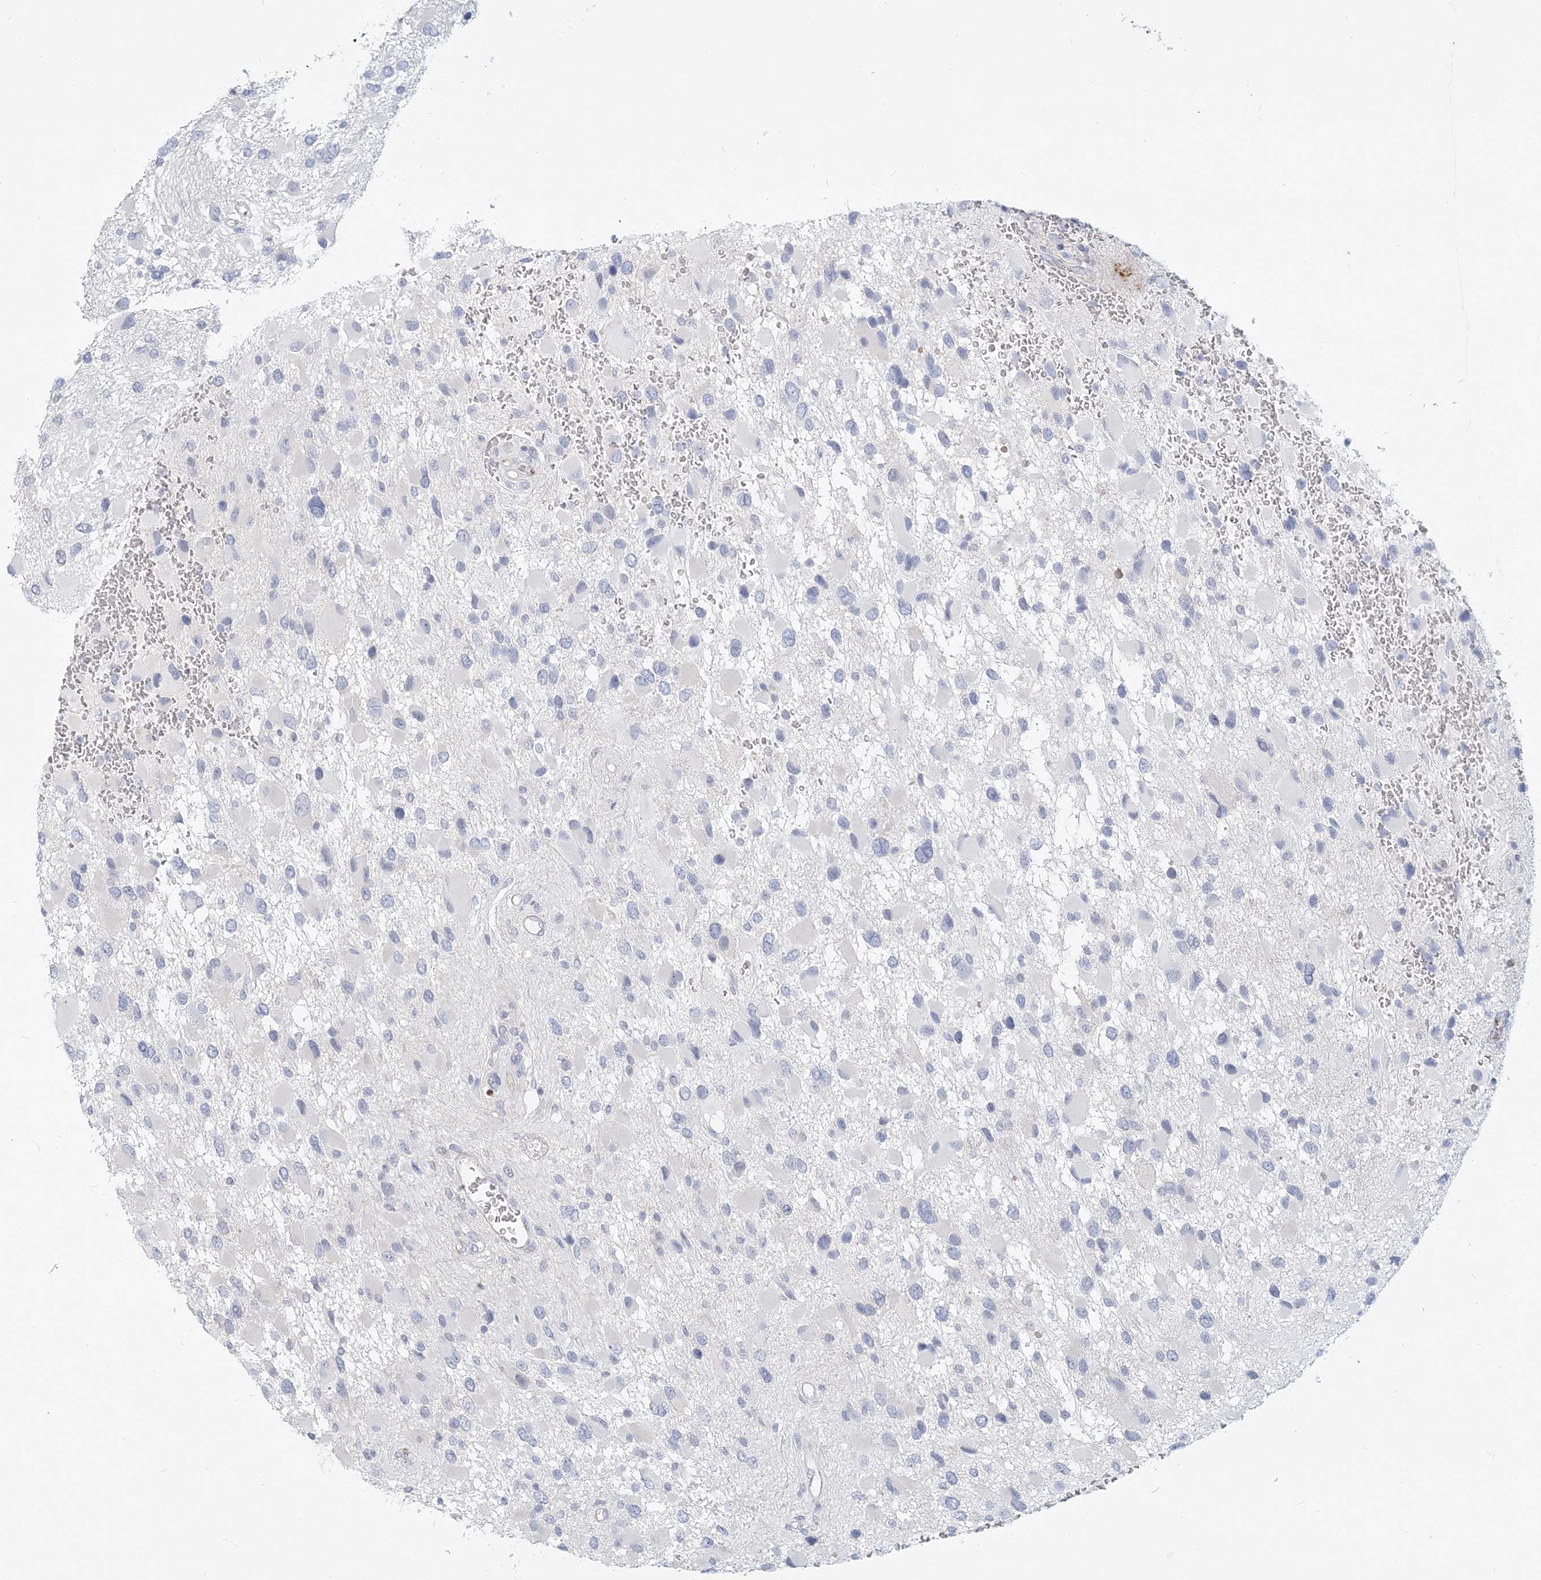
{"staining": {"intensity": "negative", "quantity": "none", "location": "none"}, "tissue": "glioma", "cell_type": "Tumor cells", "image_type": "cancer", "snomed": [{"axis": "morphology", "description": "Glioma, malignant, High grade"}, {"axis": "topography", "description": "Brain"}], "caption": "Human high-grade glioma (malignant) stained for a protein using IHC demonstrates no positivity in tumor cells.", "gene": "GMPPA", "patient": {"sex": "male", "age": 53}}